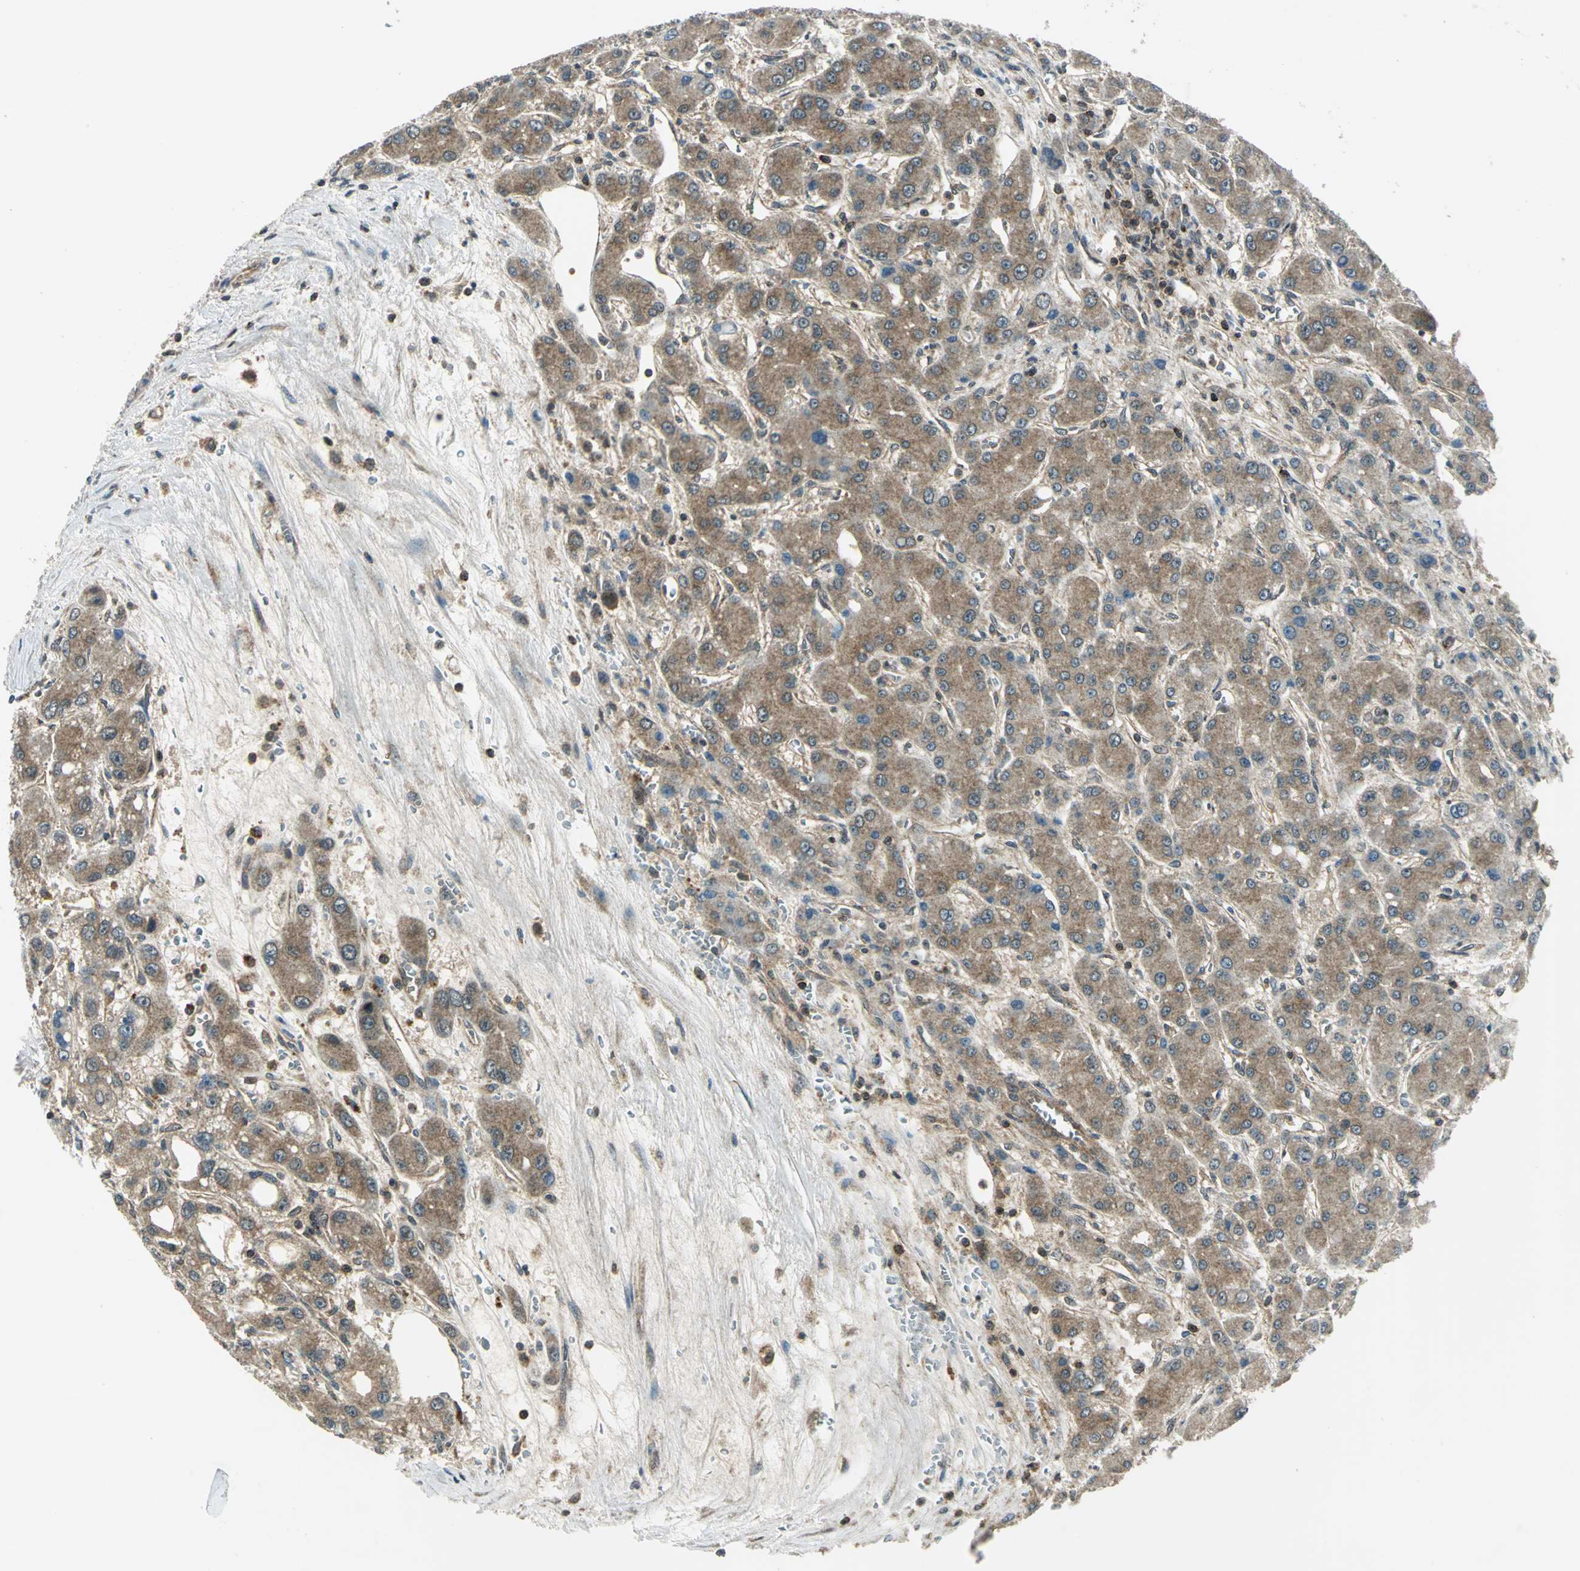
{"staining": {"intensity": "moderate", "quantity": ">75%", "location": "cytoplasmic/membranous"}, "tissue": "liver cancer", "cell_type": "Tumor cells", "image_type": "cancer", "snomed": [{"axis": "morphology", "description": "Carcinoma, Hepatocellular, NOS"}, {"axis": "topography", "description": "Liver"}], "caption": "The image reveals staining of liver cancer (hepatocellular carcinoma), revealing moderate cytoplasmic/membranous protein positivity (brown color) within tumor cells.", "gene": "NUDT2", "patient": {"sex": "male", "age": 55}}